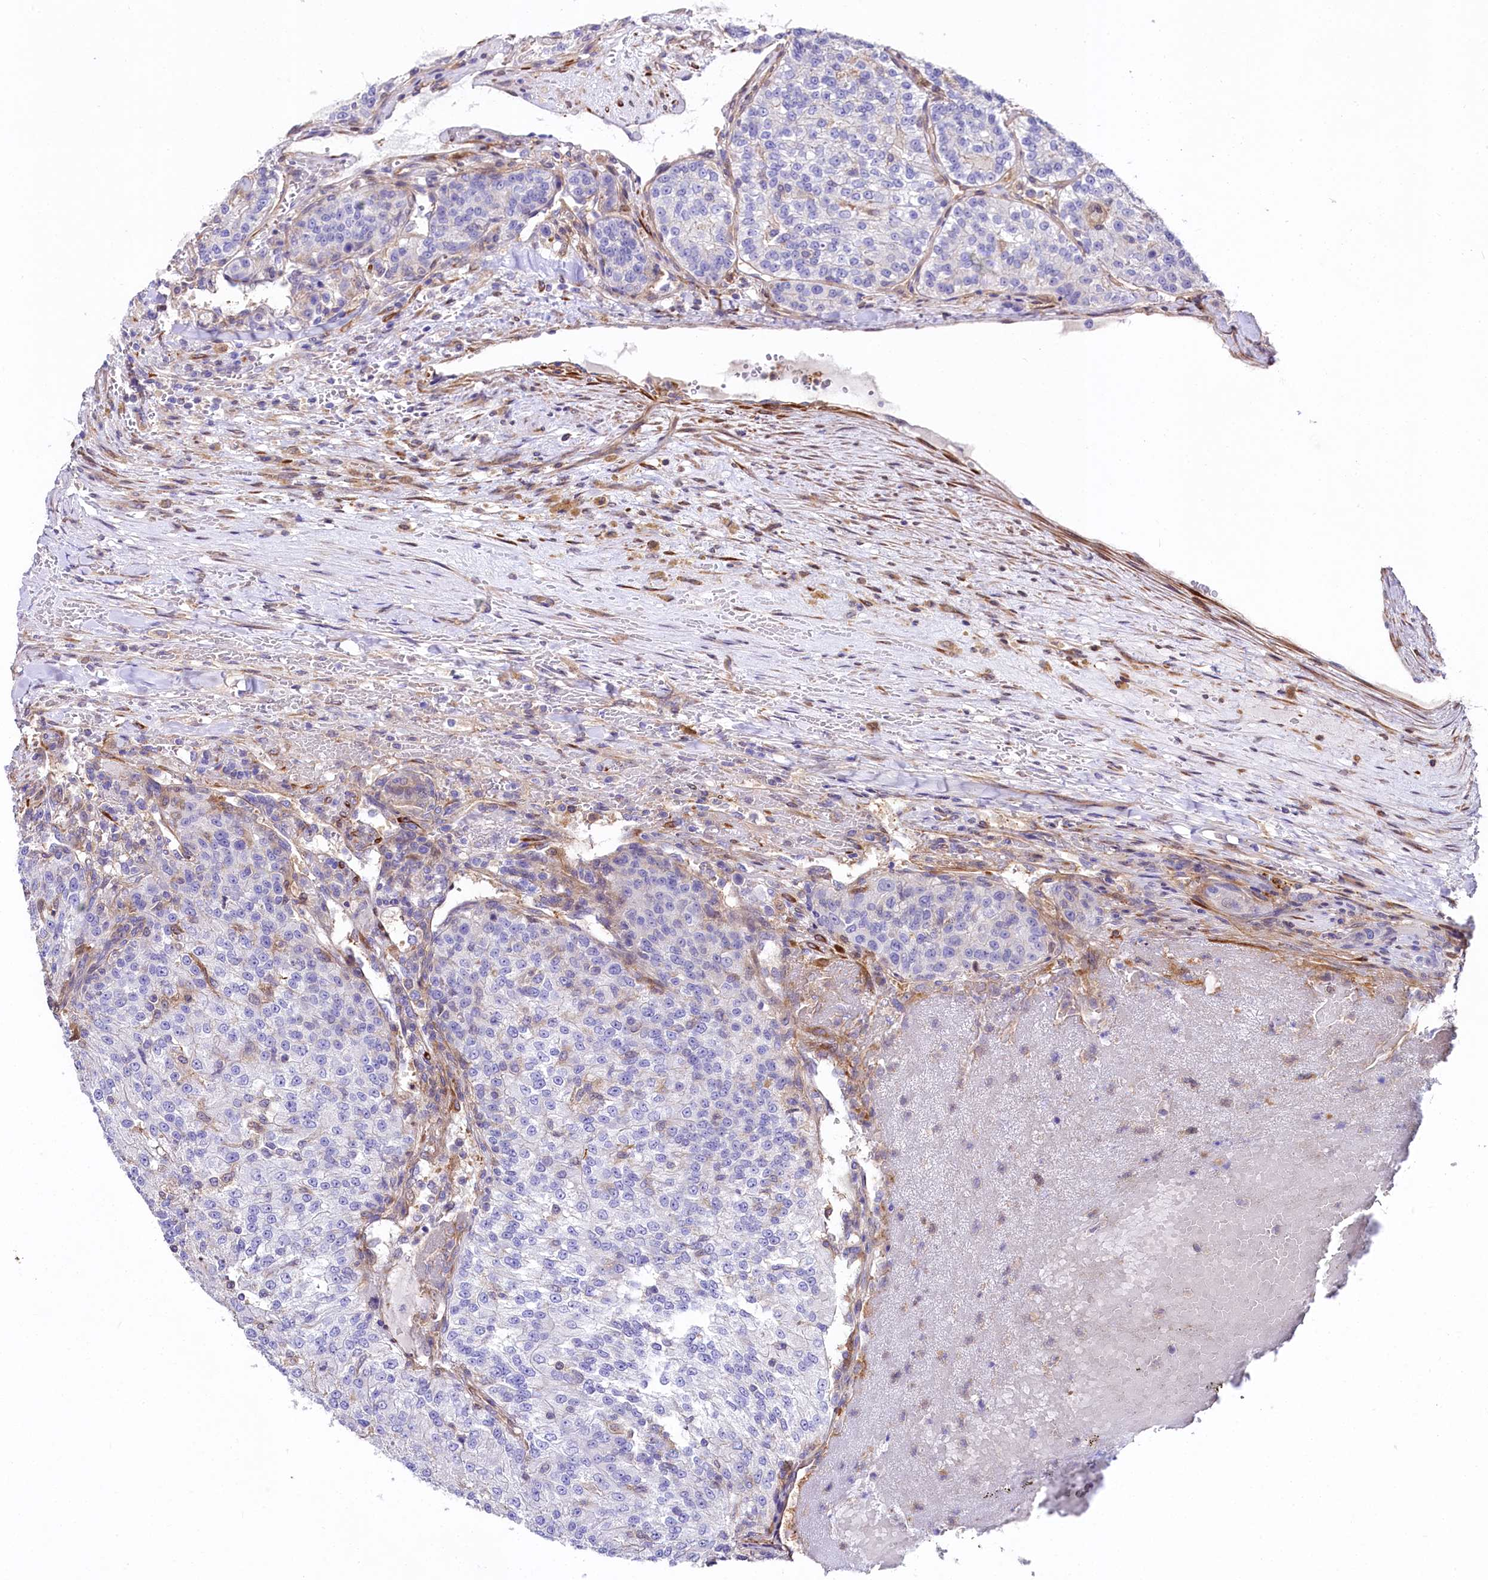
{"staining": {"intensity": "negative", "quantity": "none", "location": "none"}, "tissue": "renal cancer", "cell_type": "Tumor cells", "image_type": "cancer", "snomed": [{"axis": "morphology", "description": "Adenocarcinoma, NOS"}, {"axis": "topography", "description": "Kidney"}], "caption": "The histopathology image exhibits no significant staining in tumor cells of renal cancer.", "gene": "FCHSD2", "patient": {"sex": "female", "age": 63}}